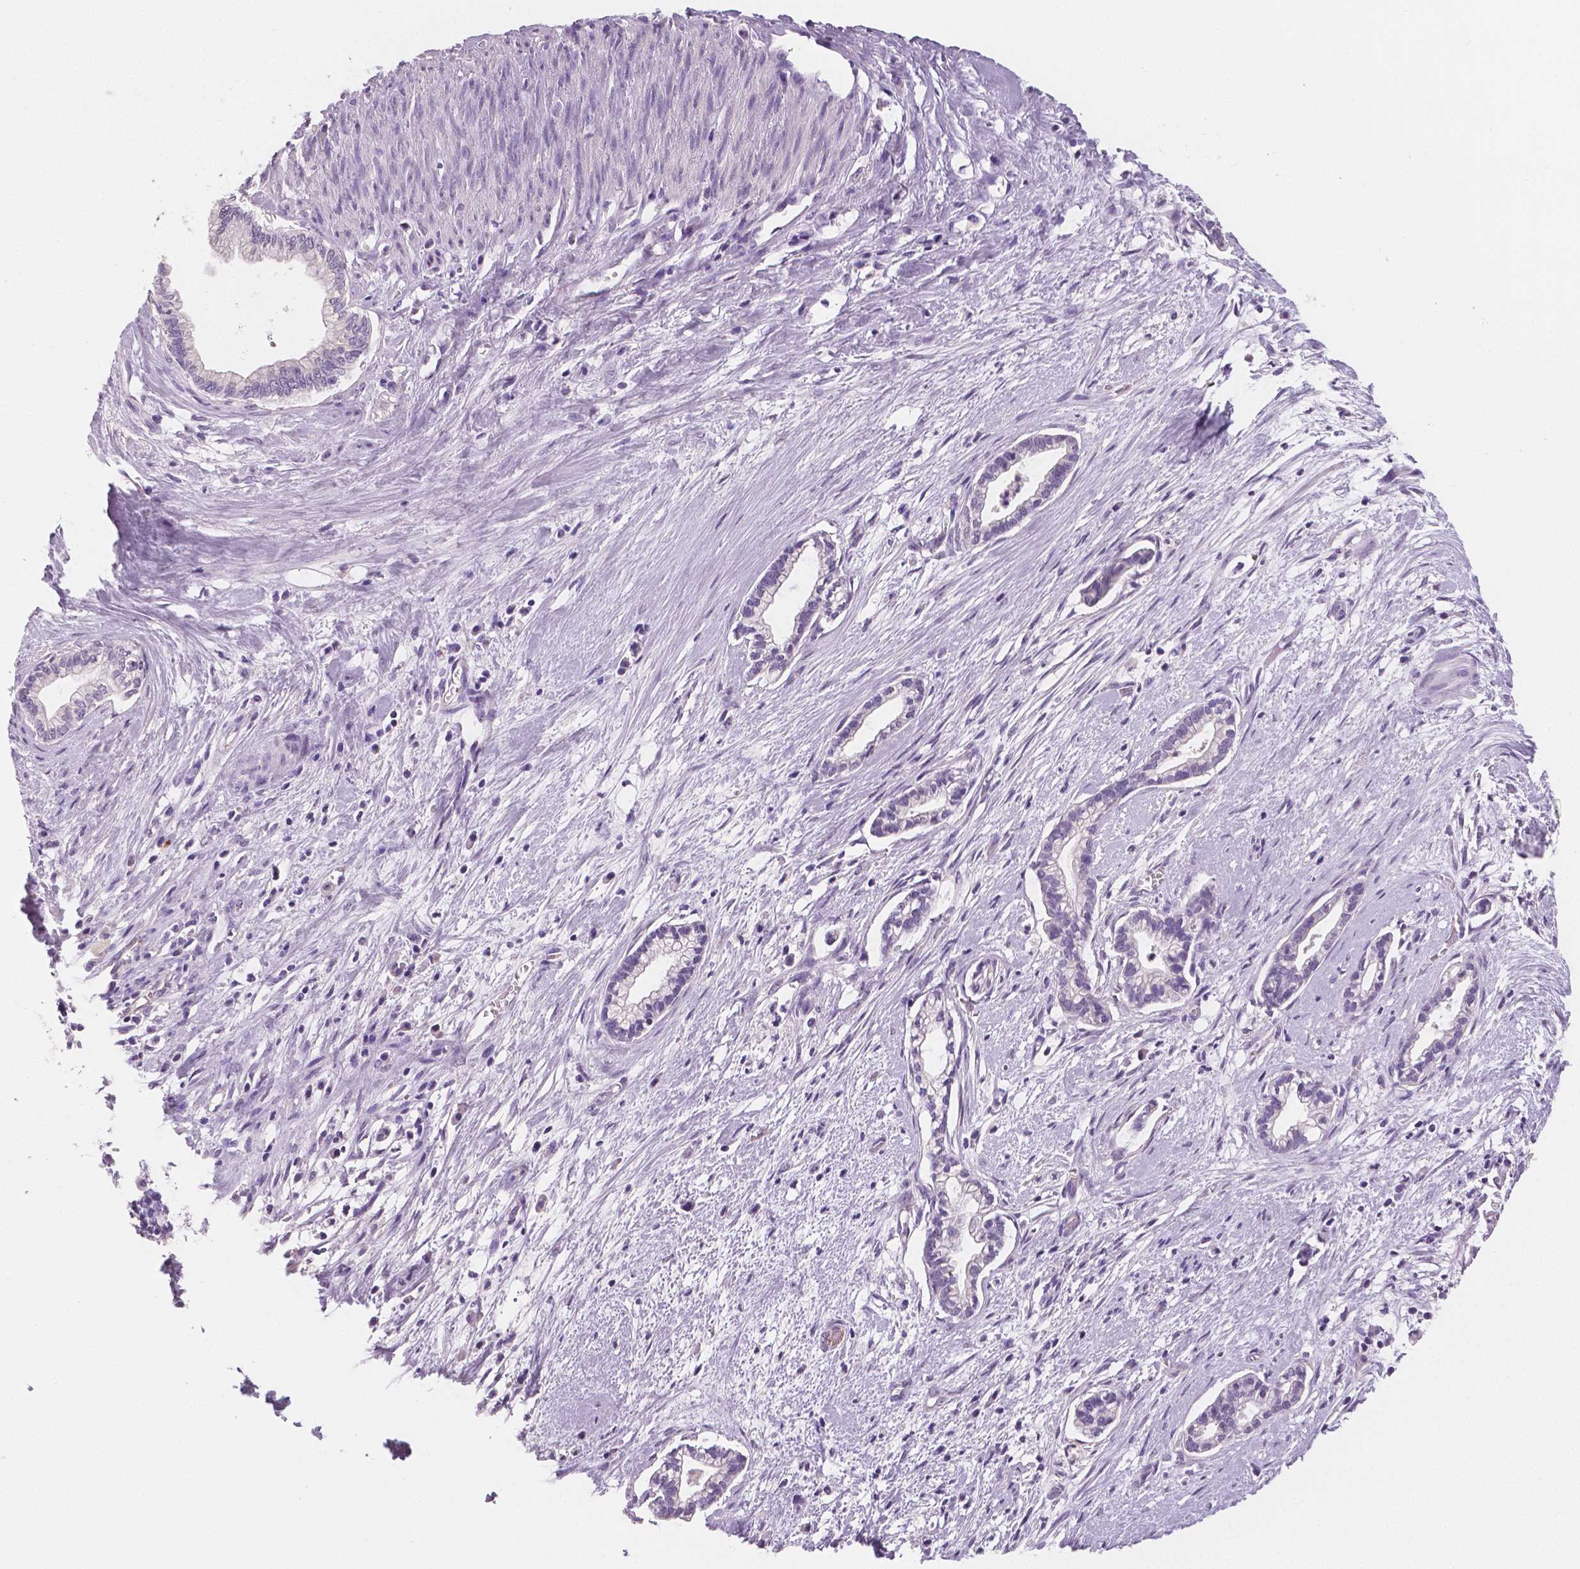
{"staining": {"intensity": "negative", "quantity": "none", "location": "none"}, "tissue": "cervical cancer", "cell_type": "Tumor cells", "image_type": "cancer", "snomed": [{"axis": "morphology", "description": "Adenocarcinoma, NOS"}, {"axis": "topography", "description": "Cervix"}], "caption": "High magnification brightfield microscopy of adenocarcinoma (cervical) stained with DAB (brown) and counterstained with hematoxylin (blue): tumor cells show no significant staining.", "gene": "TSPAN7", "patient": {"sex": "female", "age": 62}}